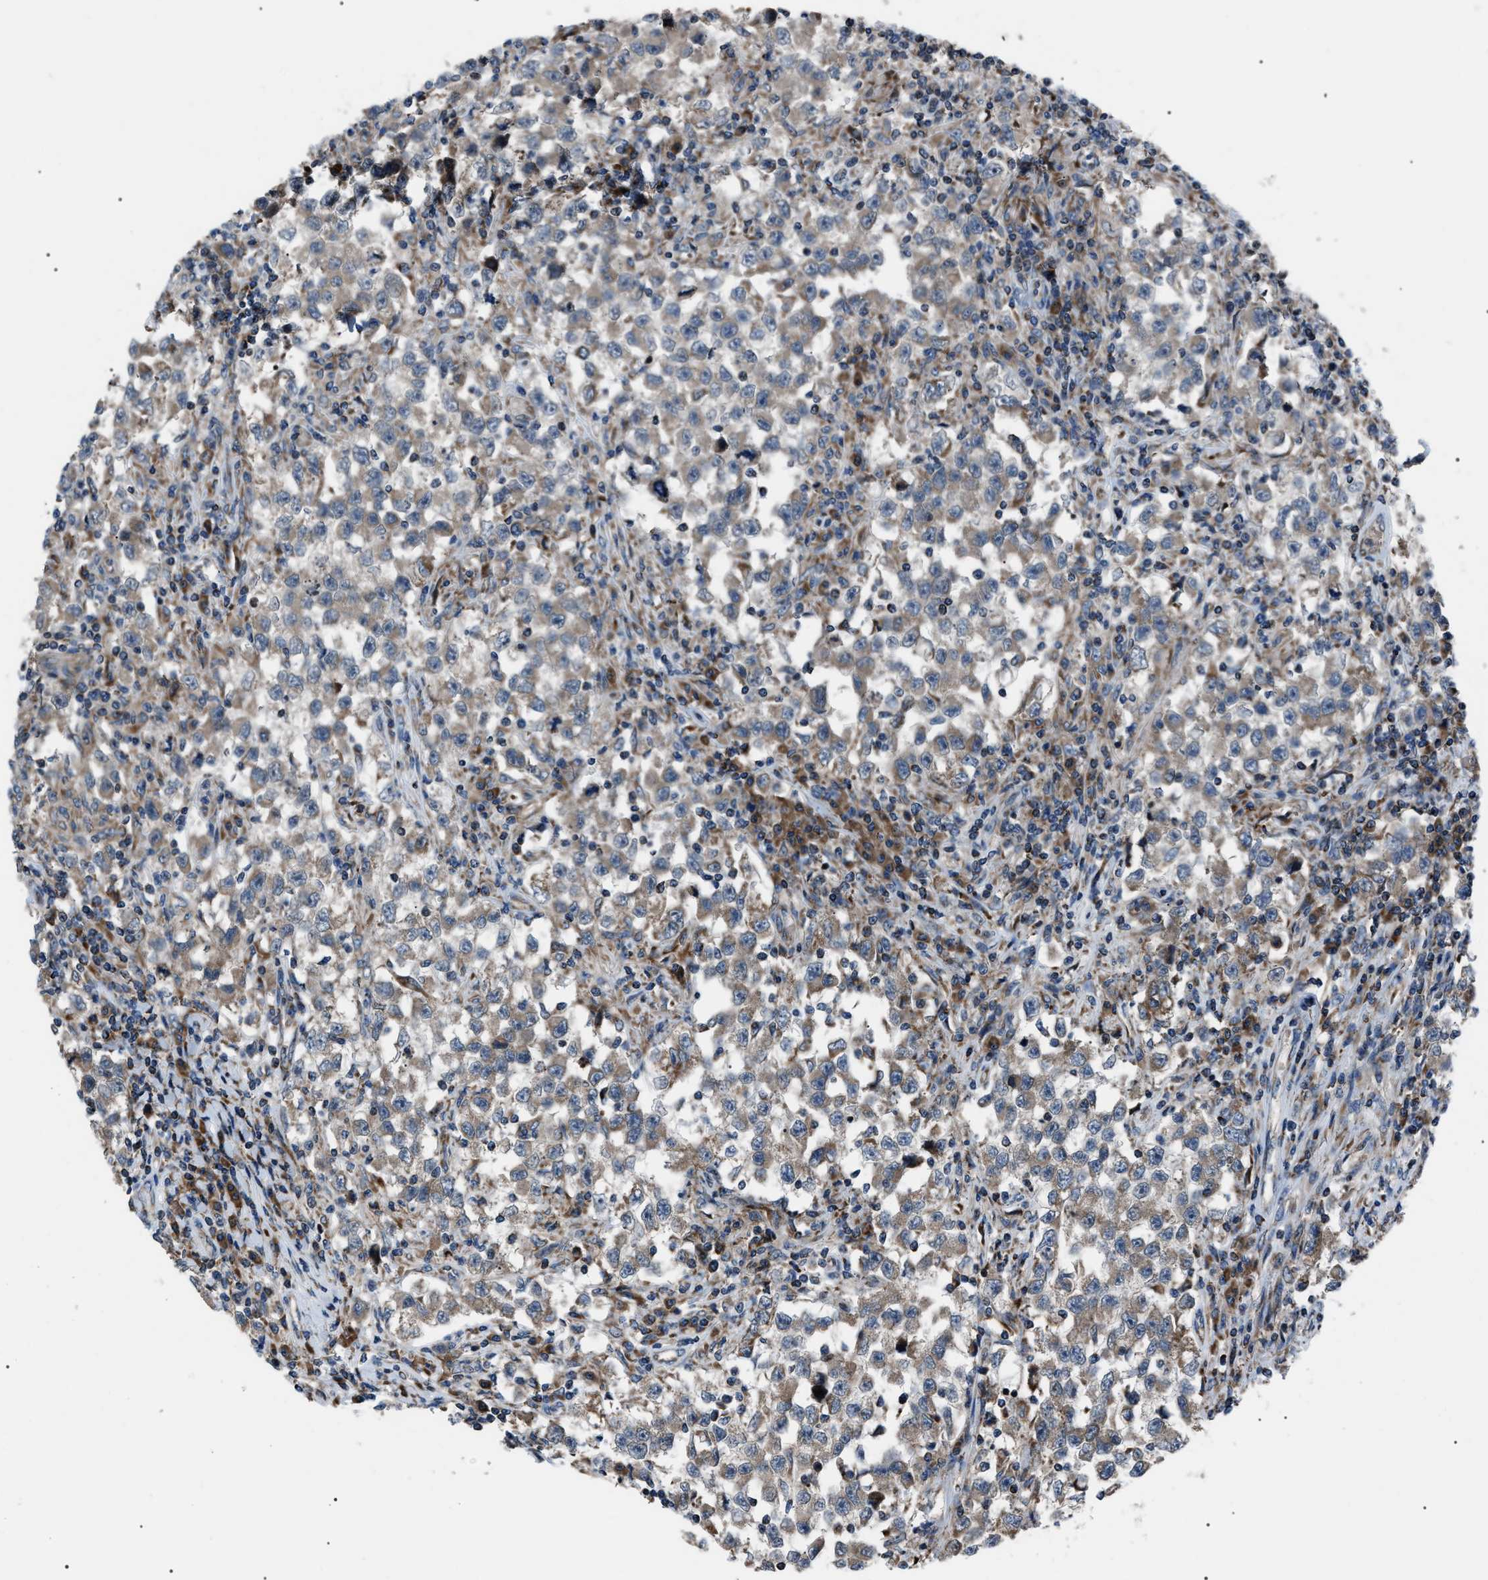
{"staining": {"intensity": "weak", "quantity": ">75%", "location": "cytoplasmic/membranous"}, "tissue": "testis cancer", "cell_type": "Tumor cells", "image_type": "cancer", "snomed": [{"axis": "morphology", "description": "Carcinoma, Embryonal, NOS"}, {"axis": "topography", "description": "Testis"}], "caption": "Tumor cells show low levels of weak cytoplasmic/membranous staining in approximately >75% of cells in testis cancer. (IHC, brightfield microscopy, high magnification).", "gene": "AGO2", "patient": {"sex": "male", "age": 21}}